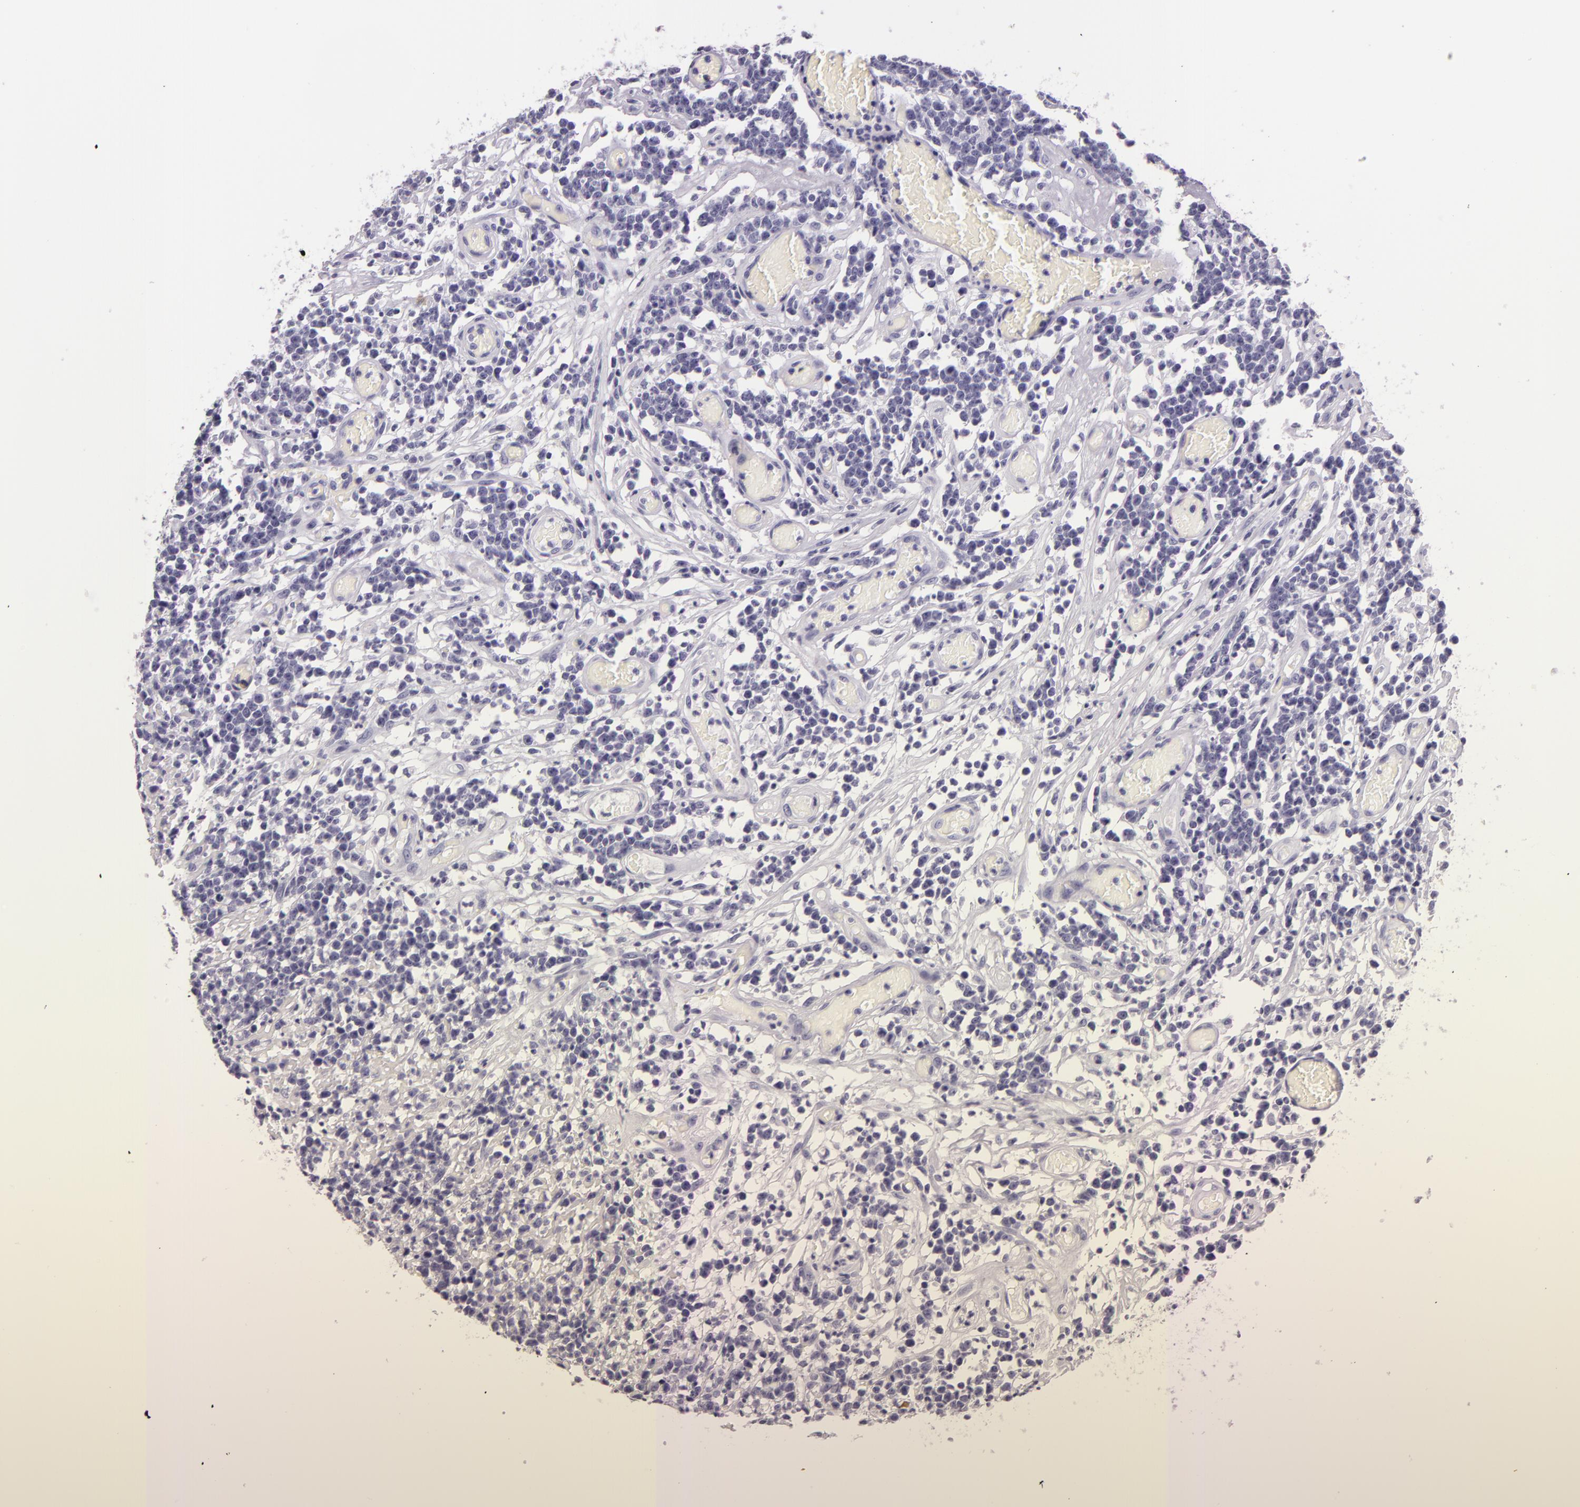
{"staining": {"intensity": "negative", "quantity": "none", "location": "none"}, "tissue": "lymphoma", "cell_type": "Tumor cells", "image_type": "cancer", "snomed": [{"axis": "morphology", "description": "Malignant lymphoma, non-Hodgkin's type, High grade"}, {"axis": "topography", "description": "Colon"}], "caption": "There is no significant staining in tumor cells of lymphoma.", "gene": "DLG4", "patient": {"sex": "male", "age": 82}}